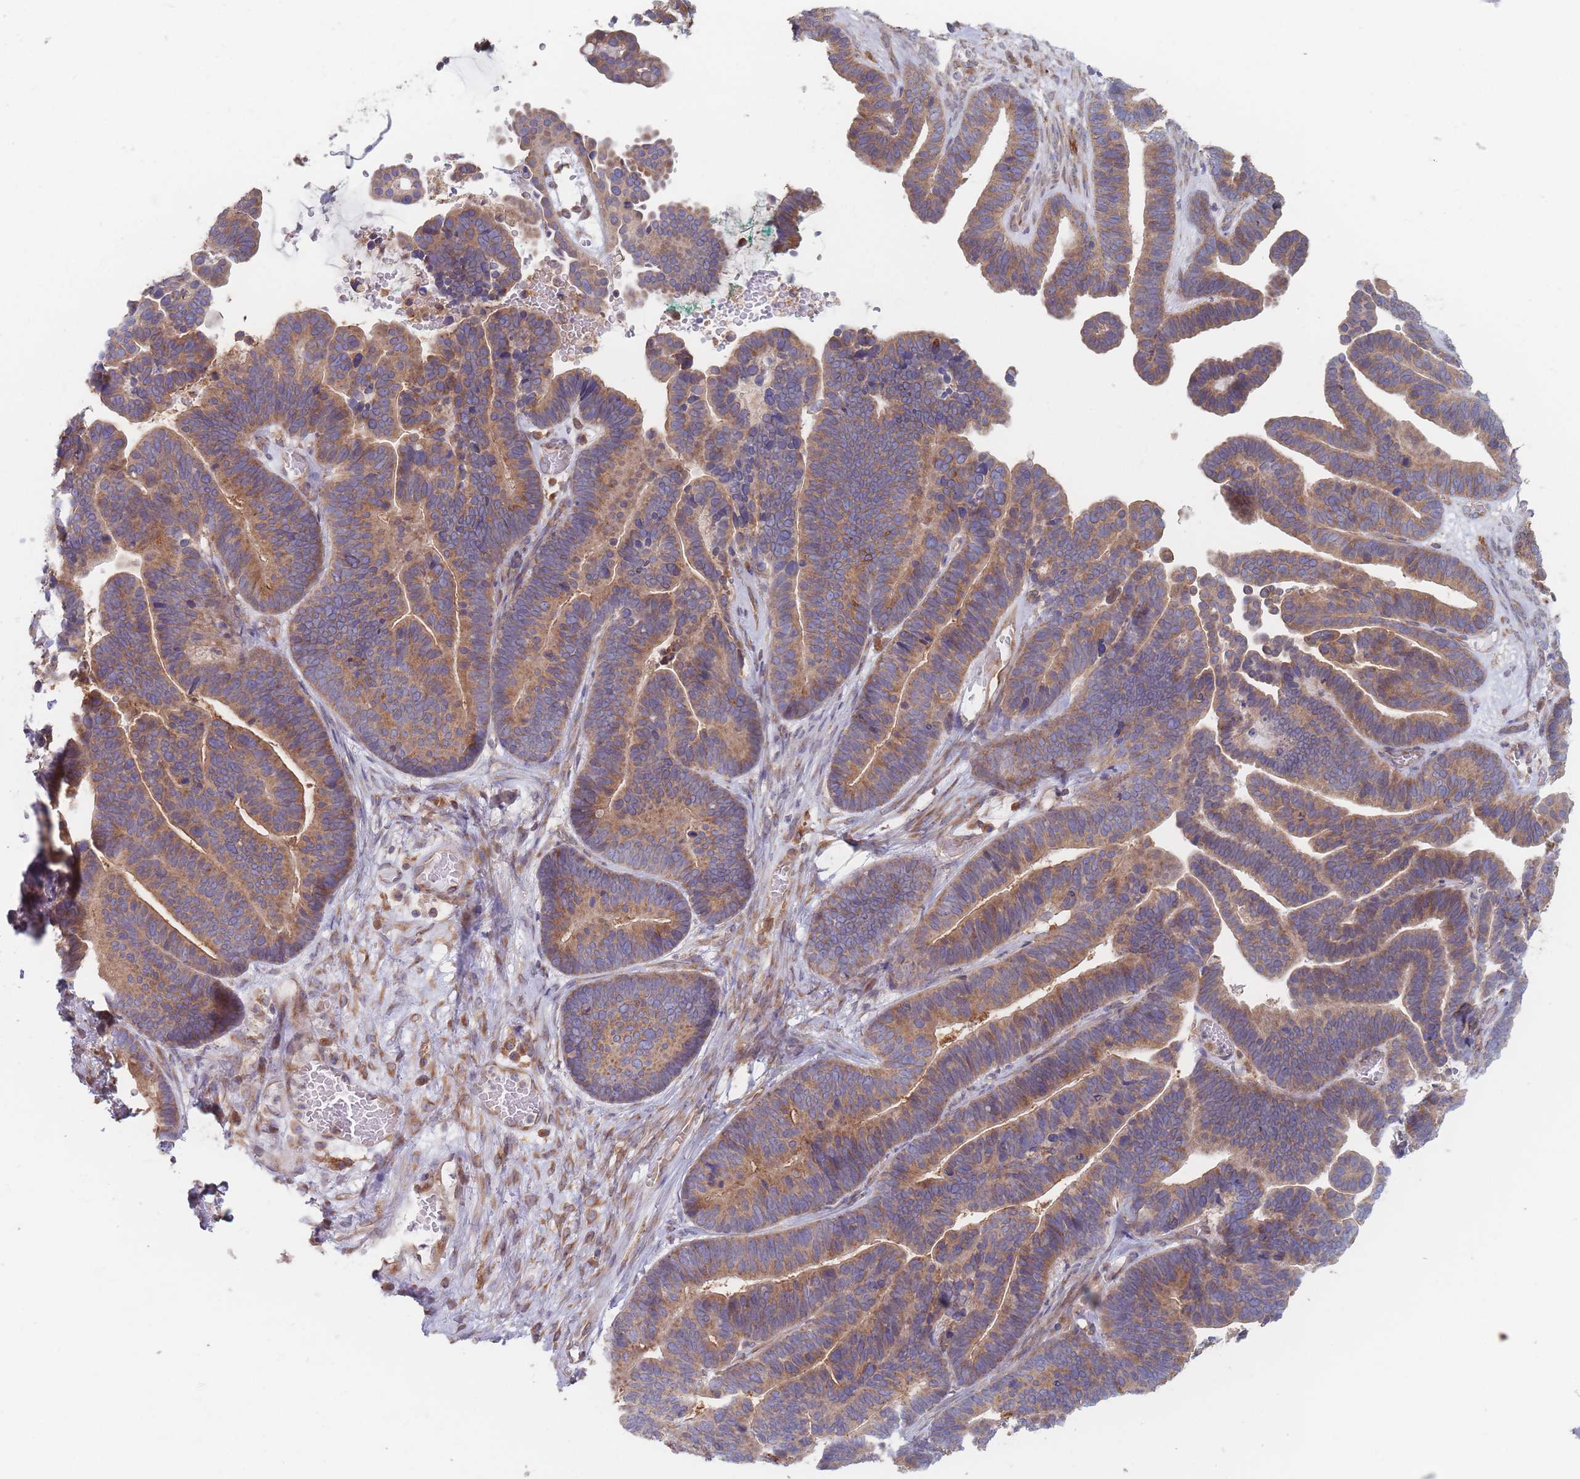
{"staining": {"intensity": "moderate", "quantity": ">75%", "location": "cytoplasmic/membranous"}, "tissue": "ovarian cancer", "cell_type": "Tumor cells", "image_type": "cancer", "snomed": [{"axis": "morphology", "description": "Cystadenocarcinoma, serous, NOS"}, {"axis": "topography", "description": "Ovary"}], "caption": "IHC of human ovarian cancer (serous cystadenocarcinoma) exhibits medium levels of moderate cytoplasmic/membranous positivity in approximately >75% of tumor cells.", "gene": "KDSR", "patient": {"sex": "female", "age": 56}}